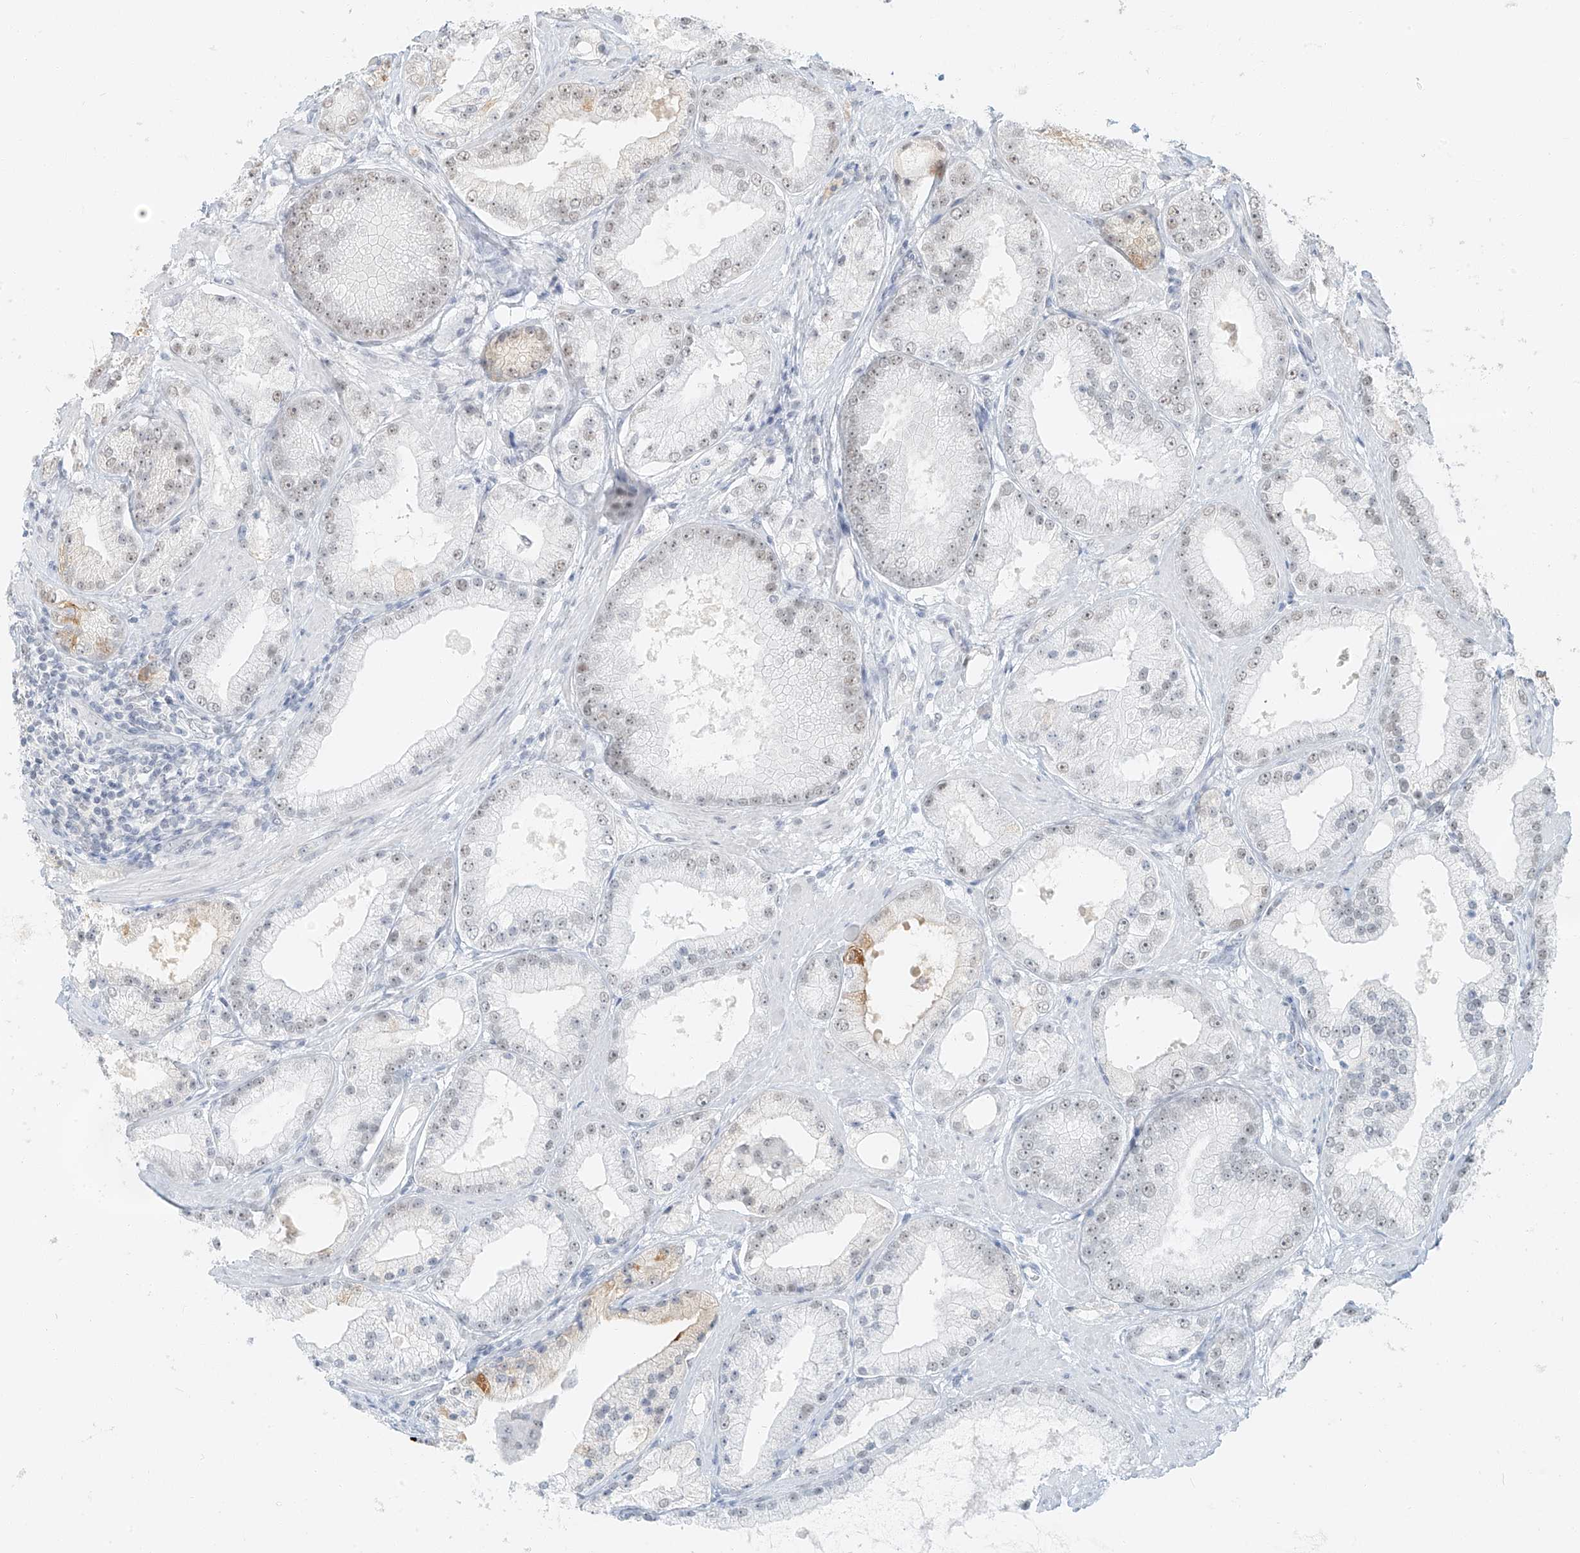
{"staining": {"intensity": "weak", "quantity": "25%-75%", "location": "nuclear"}, "tissue": "prostate cancer", "cell_type": "Tumor cells", "image_type": "cancer", "snomed": [{"axis": "morphology", "description": "Adenocarcinoma, Low grade"}, {"axis": "topography", "description": "Prostate"}], "caption": "Protein staining of adenocarcinoma (low-grade) (prostate) tissue displays weak nuclear expression in about 25%-75% of tumor cells.", "gene": "PGC", "patient": {"sex": "male", "age": 67}}